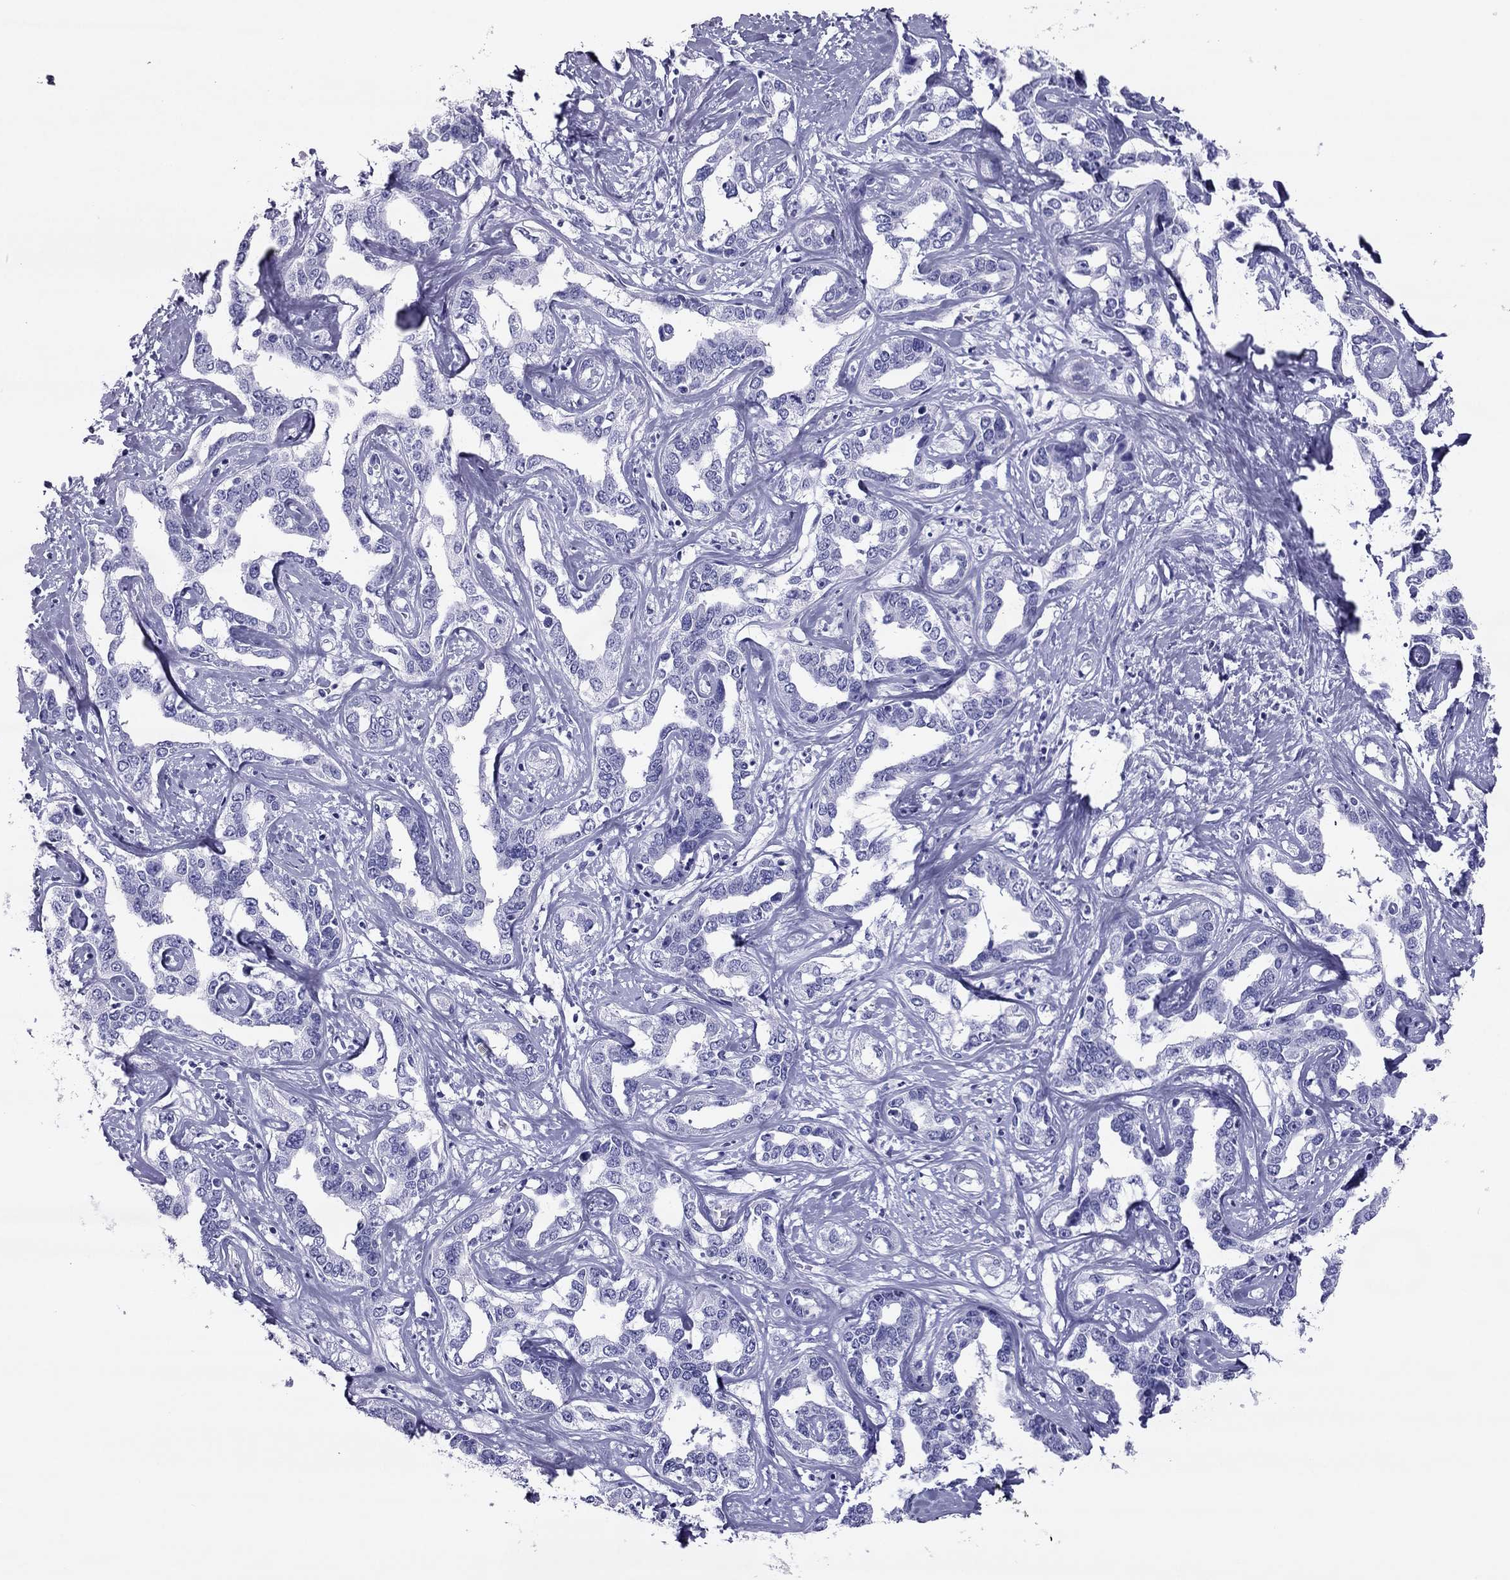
{"staining": {"intensity": "negative", "quantity": "none", "location": "none"}, "tissue": "liver cancer", "cell_type": "Tumor cells", "image_type": "cancer", "snomed": [{"axis": "morphology", "description": "Cholangiocarcinoma"}, {"axis": "topography", "description": "Liver"}], "caption": "IHC histopathology image of neoplastic tissue: cholangiocarcinoma (liver) stained with DAB exhibits no significant protein expression in tumor cells.", "gene": "PDE6A", "patient": {"sex": "male", "age": 59}}